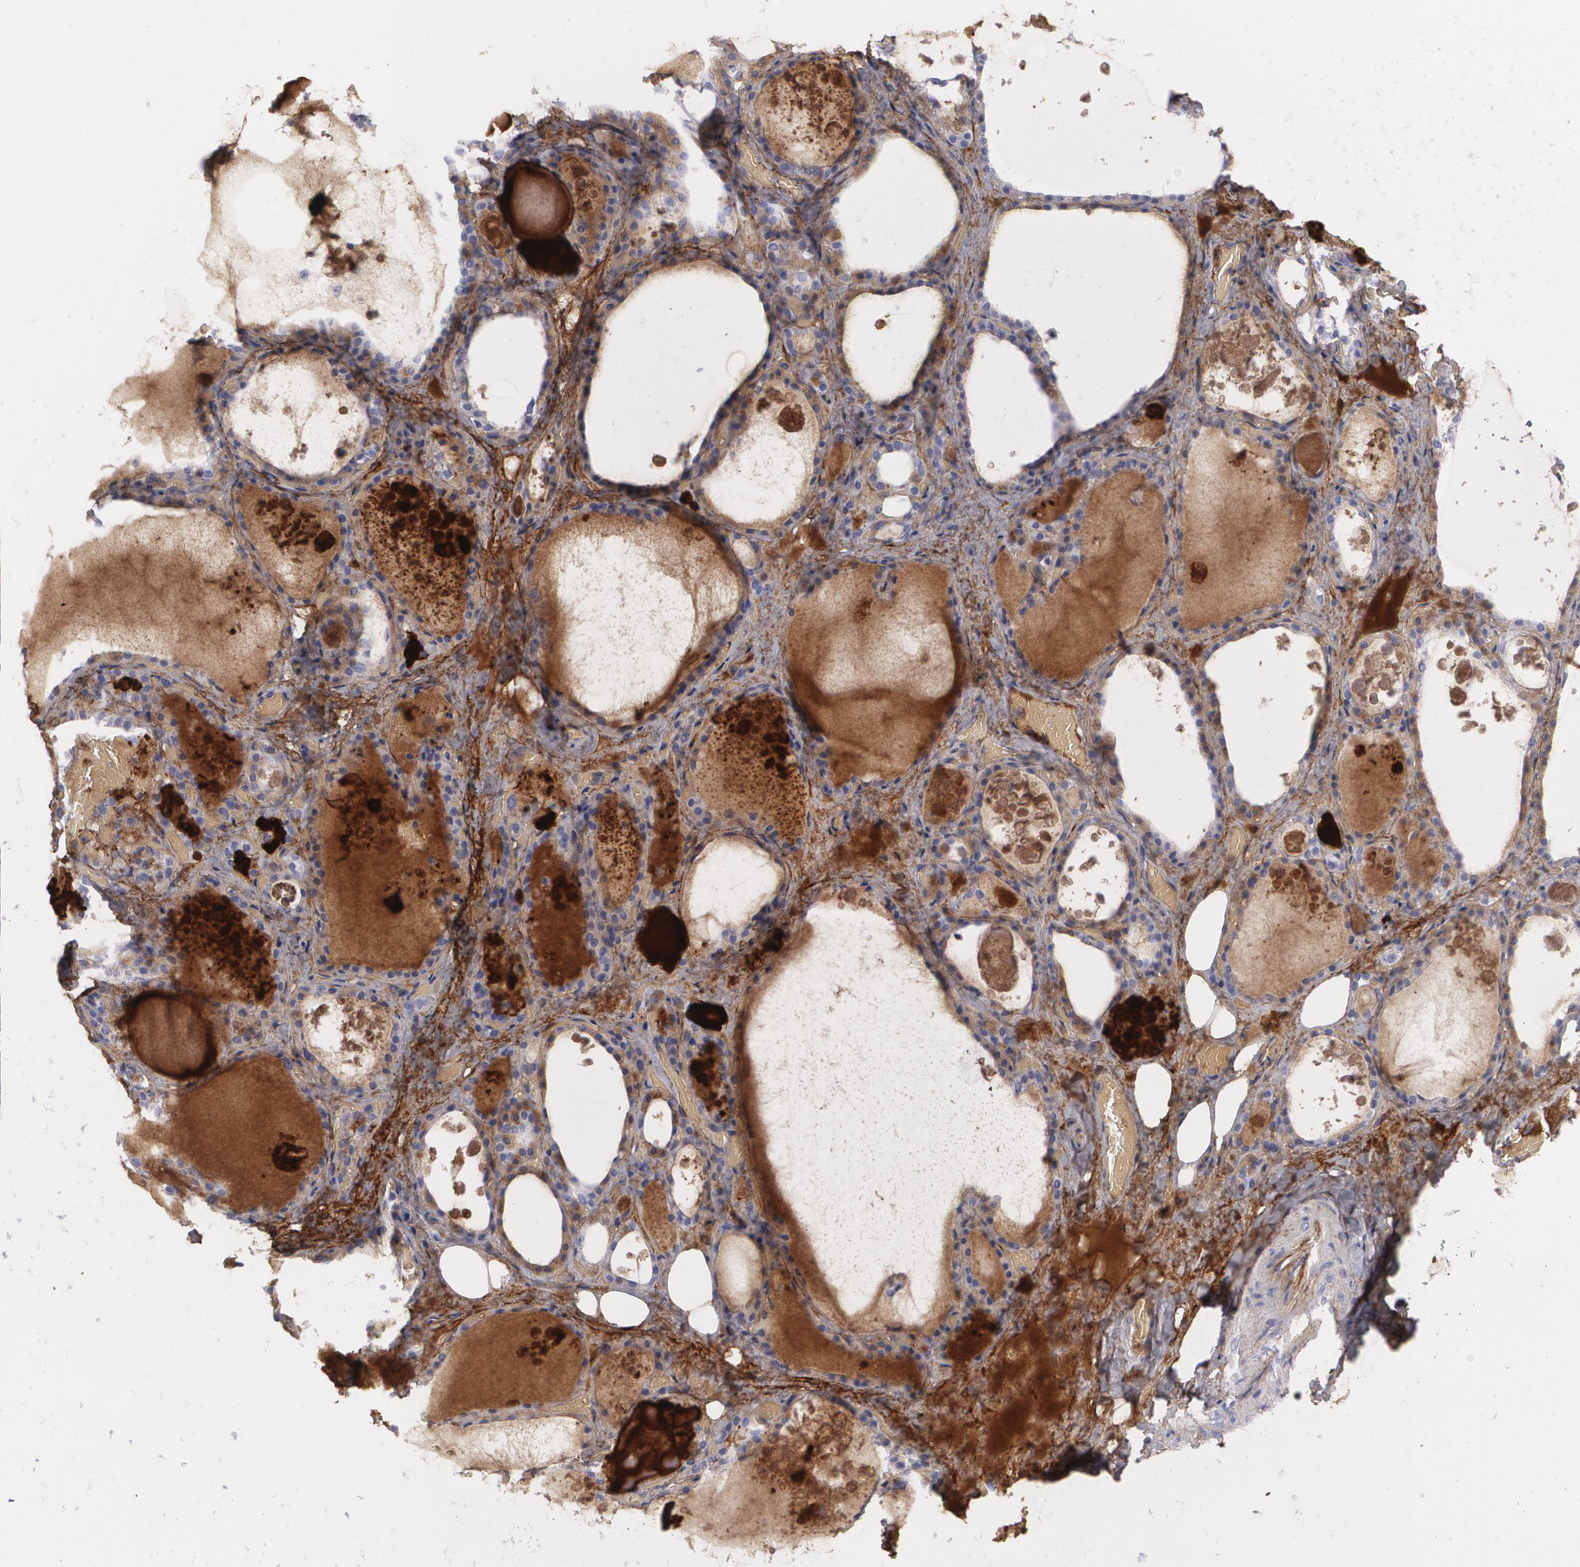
{"staining": {"intensity": "moderate", "quantity": "25%-75%", "location": "cytoplasmic/membranous"}, "tissue": "thyroid gland", "cell_type": "Glandular cells", "image_type": "normal", "snomed": [{"axis": "morphology", "description": "Normal tissue, NOS"}, {"axis": "topography", "description": "Thyroid gland"}], "caption": "This micrograph demonstrates immunohistochemistry (IHC) staining of normal thyroid gland, with medium moderate cytoplasmic/membranous positivity in about 25%-75% of glandular cells.", "gene": "FBLN1", "patient": {"sex": "male", "age": 61}}